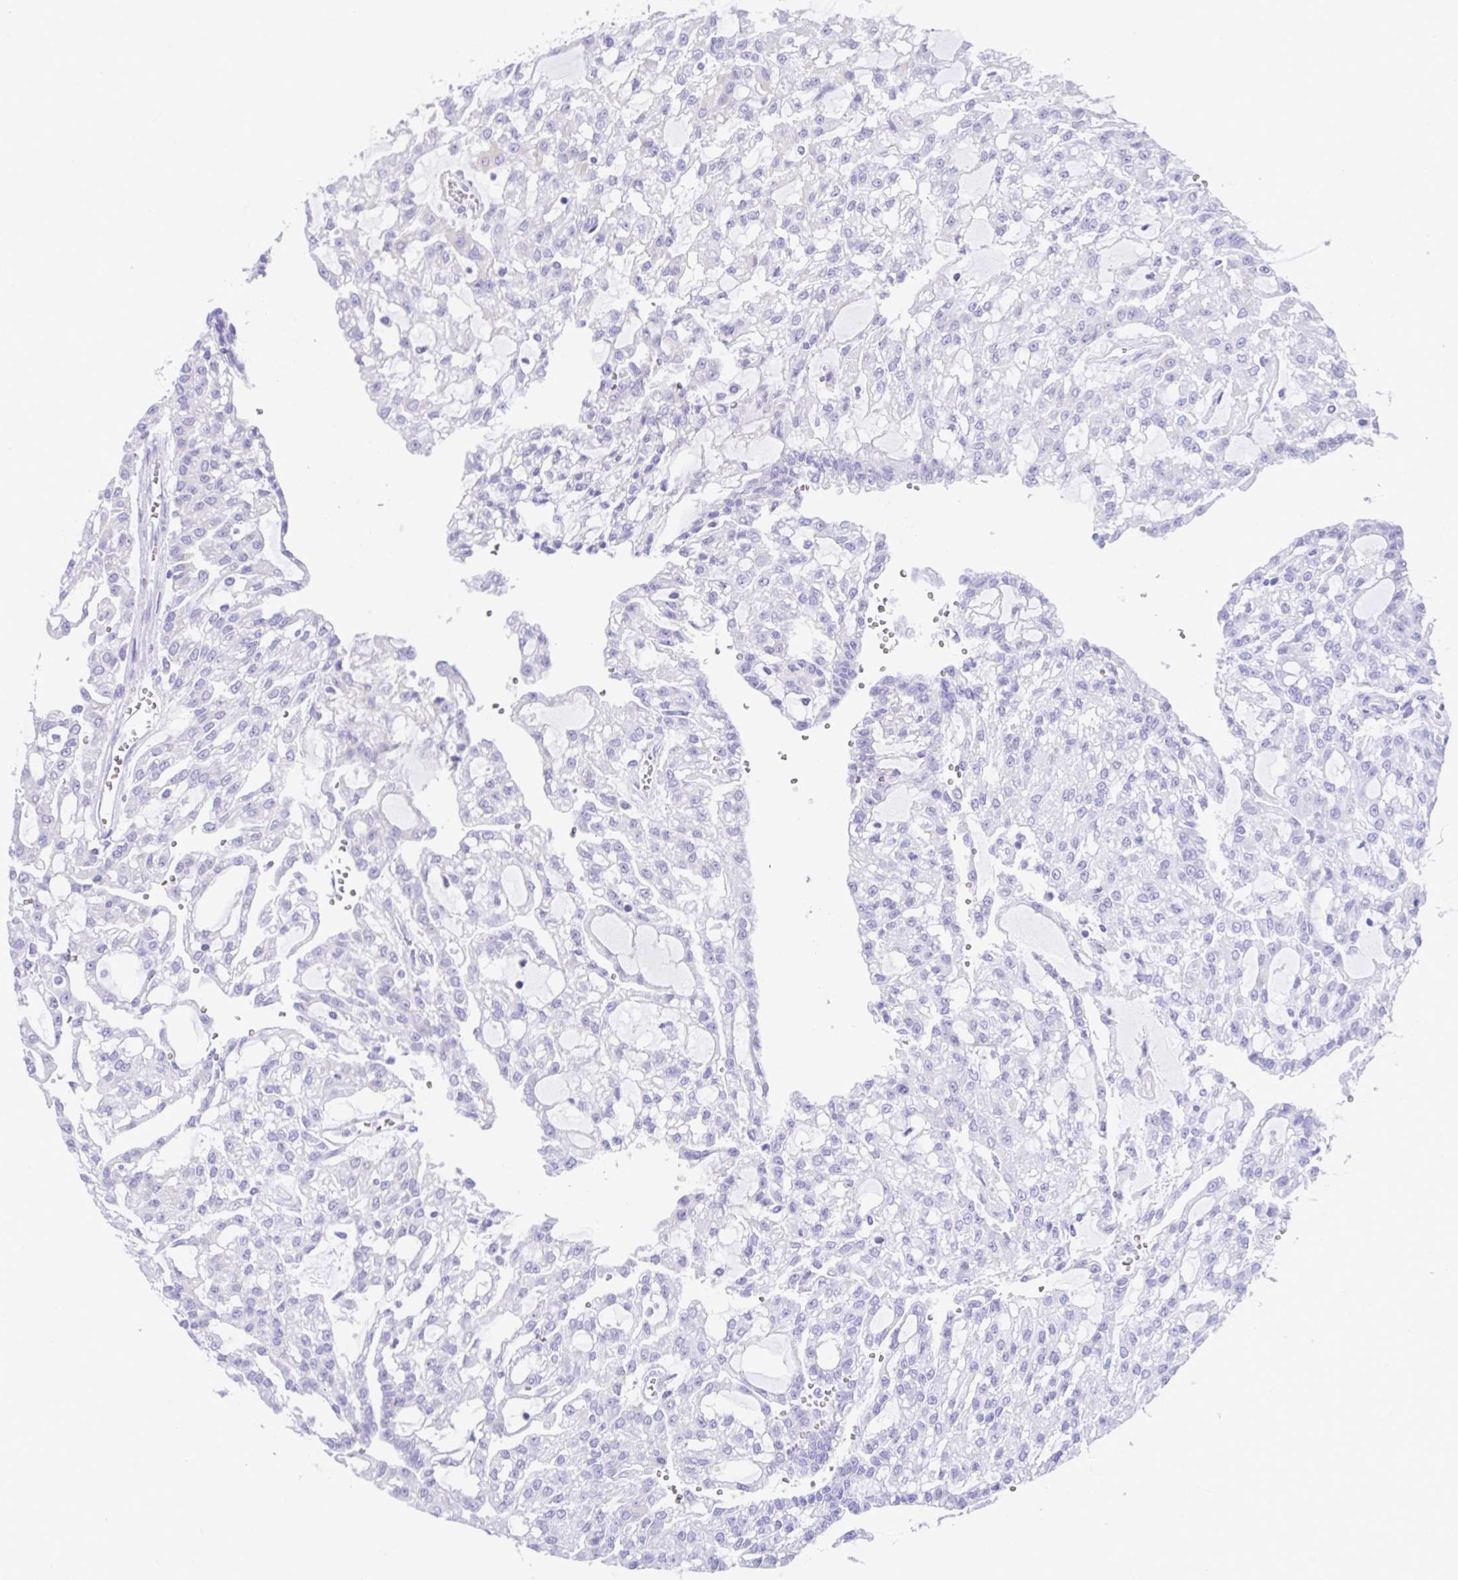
{"staining": {"intensity": "negative", "quantity": "none", "location": "none"}, "tissue": "renal cancer", "cell_type": "Tumor cells", "image_type": "cancer", "snomed": [{"axis": "morphology", "description": "Adenocarcinoma, NOS"}, {"axis": "topography", "description": "Kidney"}], "caption": "Renal cancer was stained to show a protein in brown. There is no significant staining in tumor cells. (IHC, brightfield microscopy, high magnification).", "gene": "CCSAP", "patient": {"sex": "male", "age": 63}}